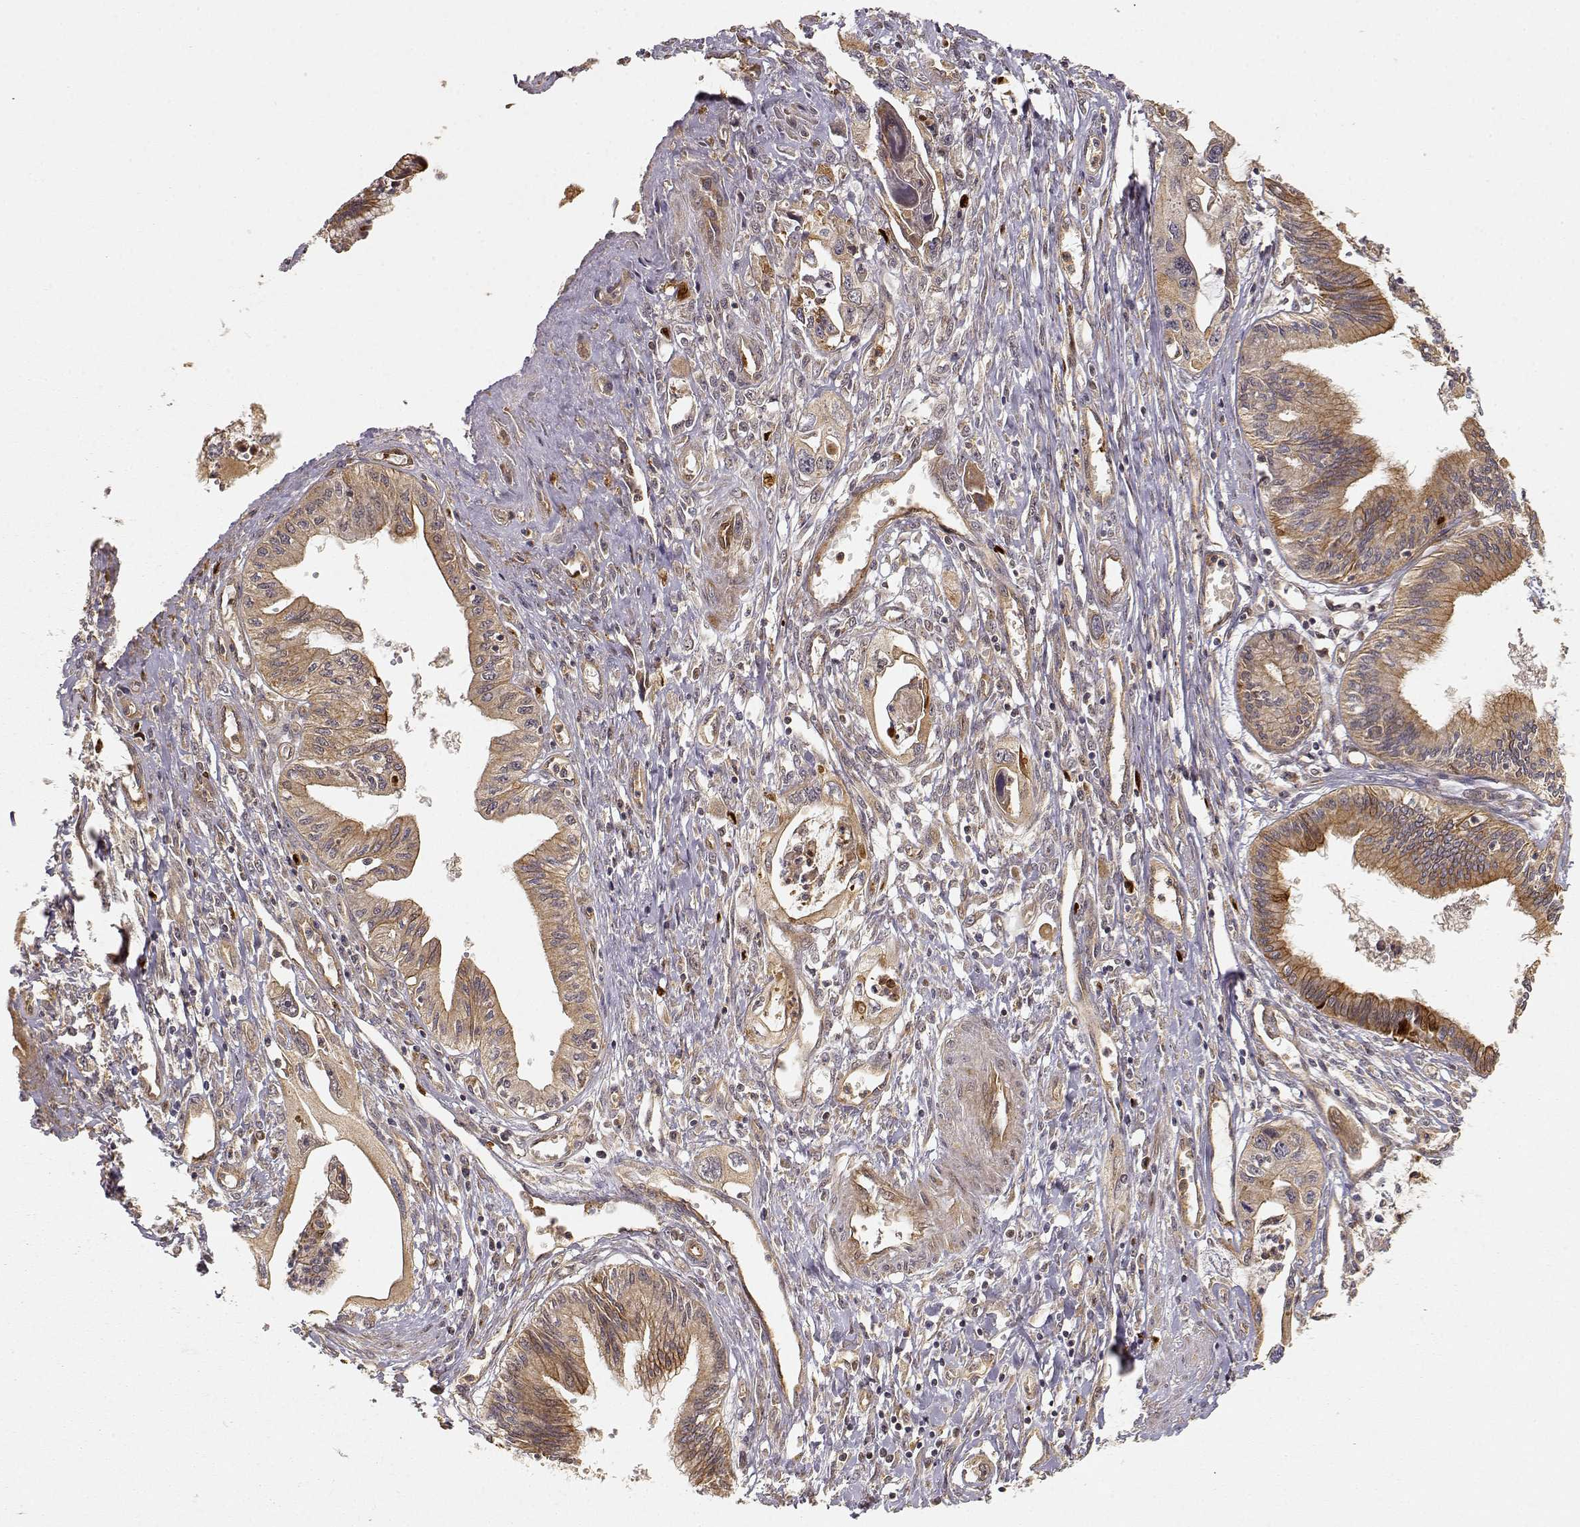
{"staining": {"intensity": "weak", "quantity": ">75%", "location": "cytoplasmic/membranous"}, "tissue": "pancreatic cancer", "cell_type": "Tumor cells", "image_type": "cancer", "snomed": [{"axis": "morphology", "description": "Adenocarcinoma, NOS"}, {"axis": "topography", "description": "Pancreas"}], "caption": "Brown immunohistochemical staining in human pancreatic adenocarcinoma displays weak cytoplasmic/membranous staining in about >75% of tumor cells.", "gene": "CDK5RAP2", "patient": {"sex": "male", "age": 60}}